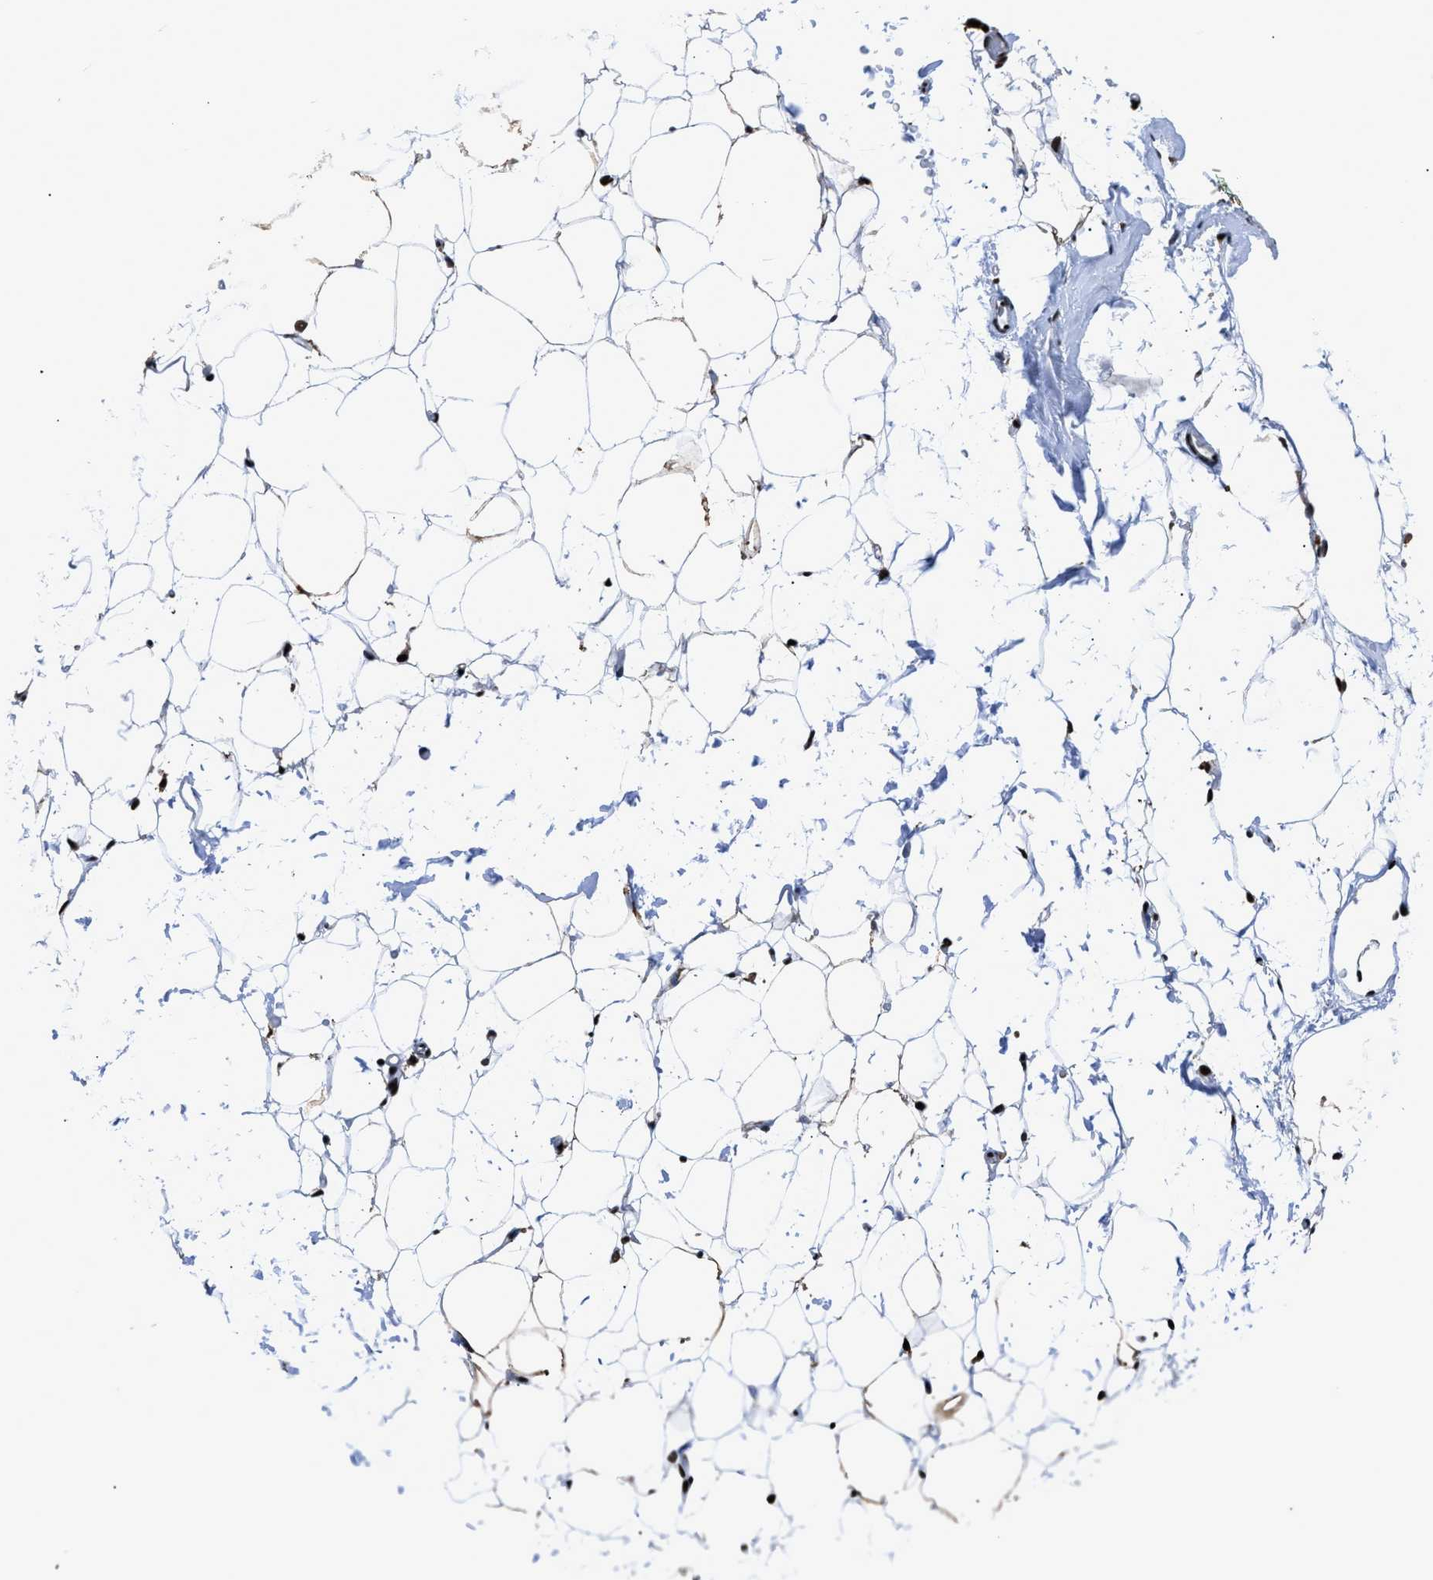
{"staining": {"intensity": "moderate", "quantity": ">75%", "location": "cytoplasmic/membranous,nuclear"}, "tissue": "adipose tissue", "cell_type": "Adipocytes", "image_type": "normal", "snomed": [{"axis": "morphology", "description": "Normal tissue, NOS"}, {"axis": "topography", "description": "Breast"}, {"axis": "topography", "description": "Soft tissue"}], "caption": "IHC image of normal human adipose tissue stained for a protein (brown), which shows medium levels of moderate cytoplasmic/membranous,nuclear expression in approximately >75% of adipocytes.", "gene": "HNRNPF", "patient": {"sex": "female", "age": 75}}